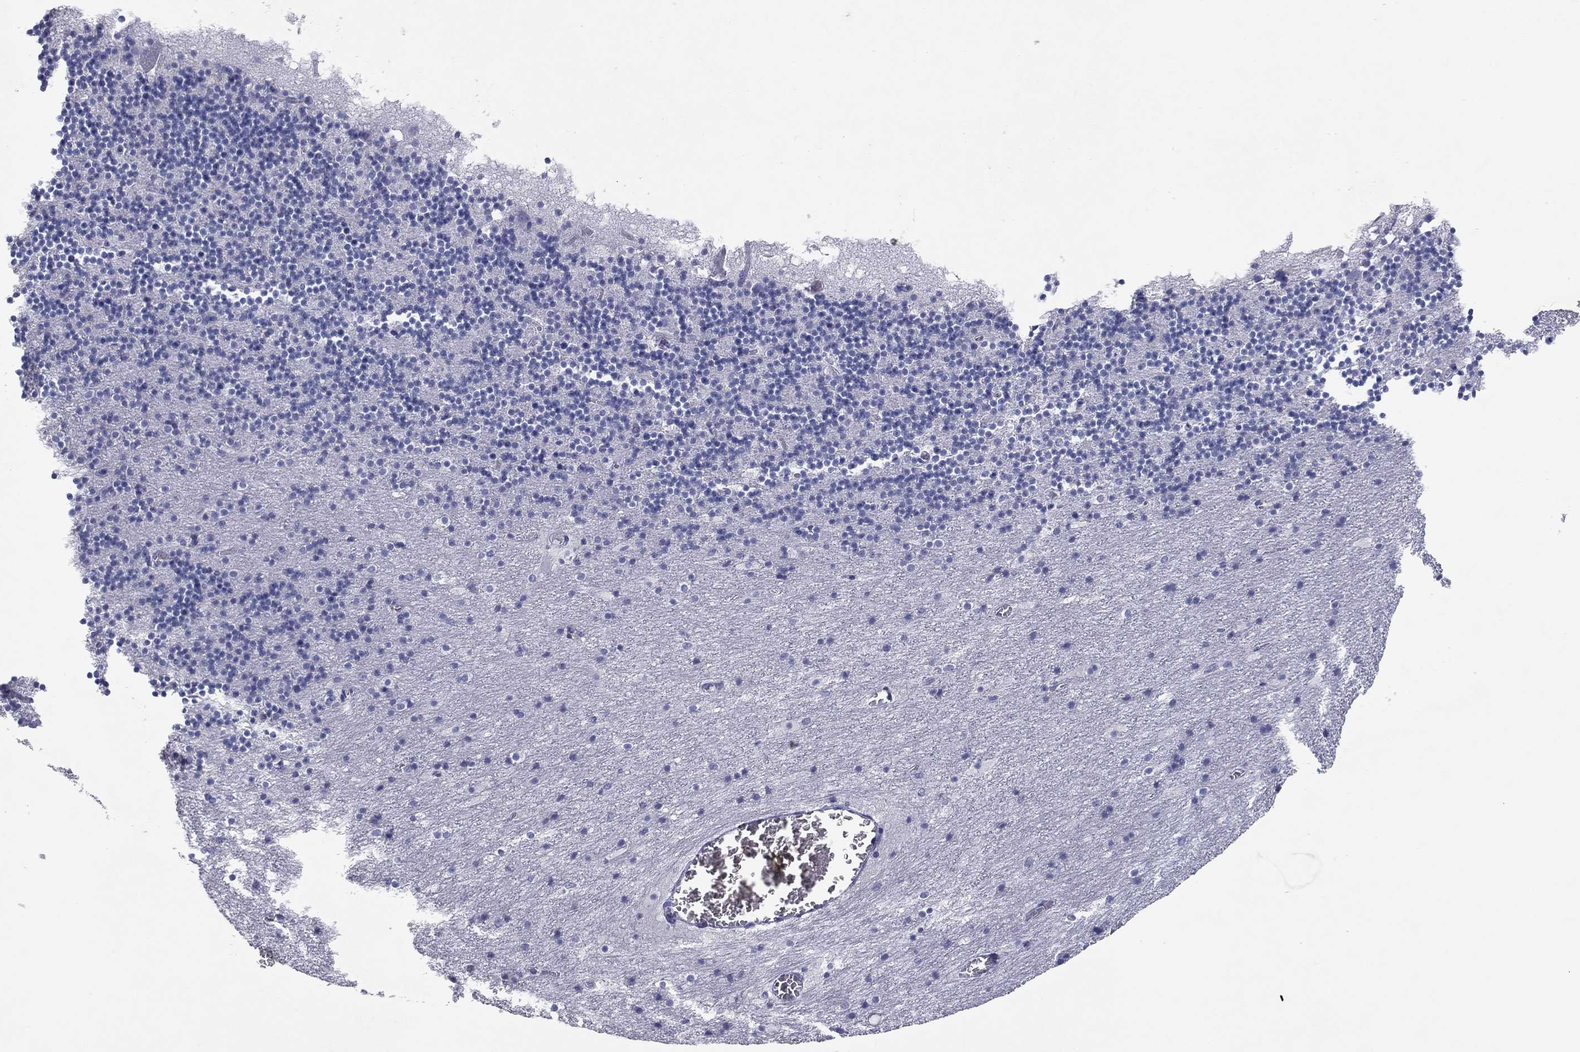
{"staining": {"intensity": "negative", "quantity": "none", "location": "none"}, "tissue": "cerebellum", "cell_type": "Cells in granular layer", "image_type": "normal", "snomed": [{"axis": "morphology", "description": "Normal tissue, NOS"}, {"axis": "topography", "description": "Cerebellum"}], "caption": "Immunohistochemistry (IHC) image of normal cerebellum stained for a protein (brown), which reveals no staining in cells in granular layer. (DAB IHC with hematoxylin counter stain).", "gene": "CPT1B", "patient": {"sex": "male", "age": 37}}